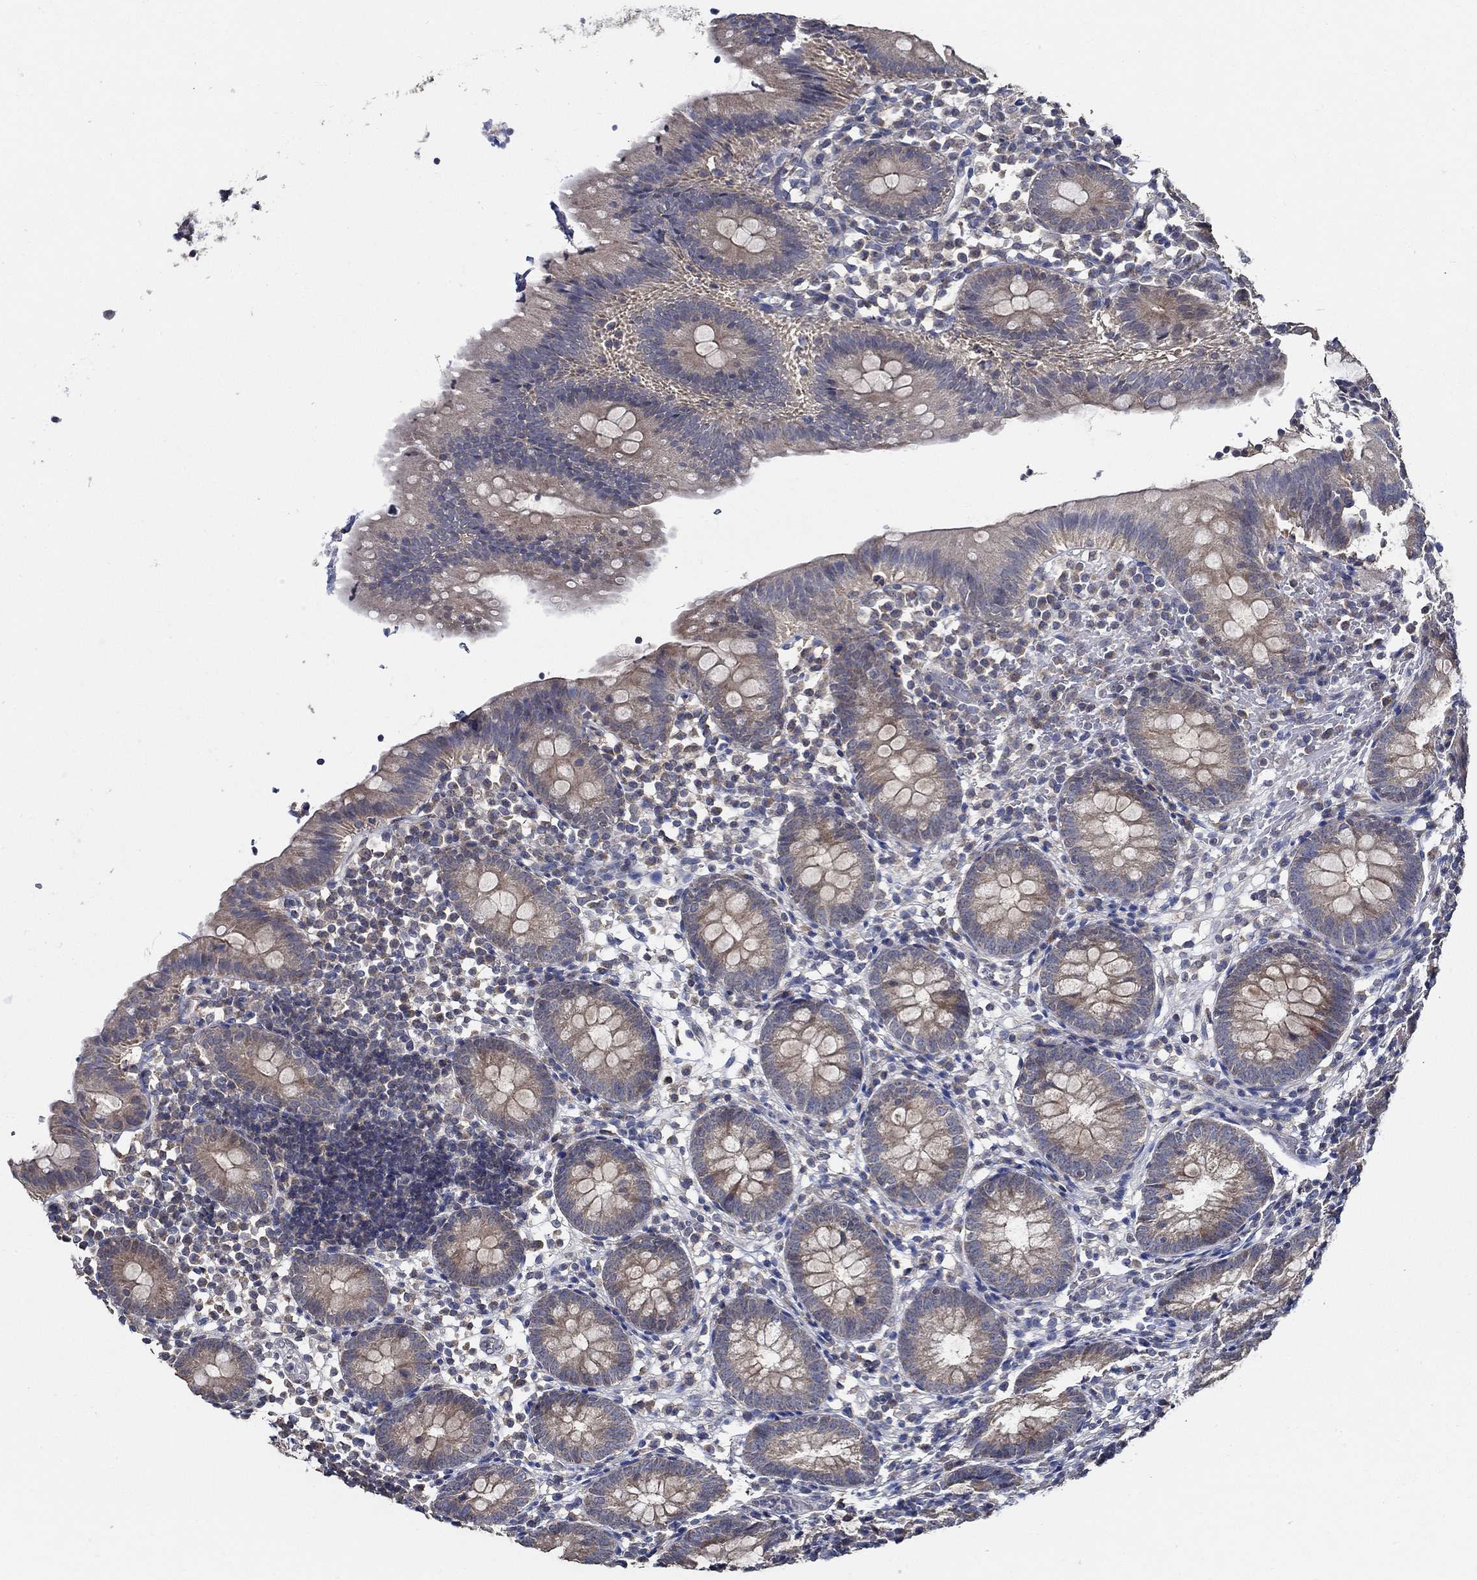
{"staining": {"intensity": "moderate", "quantity": "25%-75%", "location": "cytoplasmic/membranous"}, "tissue": "appendix", "cell_type": "Glandular cells", "image_type": "normal", "snomed": [{"axis": "morphology", "description": "Normal tissue, NOS"}, {"axis": "topography", "description": "Appendix"}], "caption": "Glandular cells display moderate cytoplasmic/membranous staining in about 25%-75% of cells in normal appendix.", "gene": "WDR53", "patient": {"sex": "female", "age": 40}}